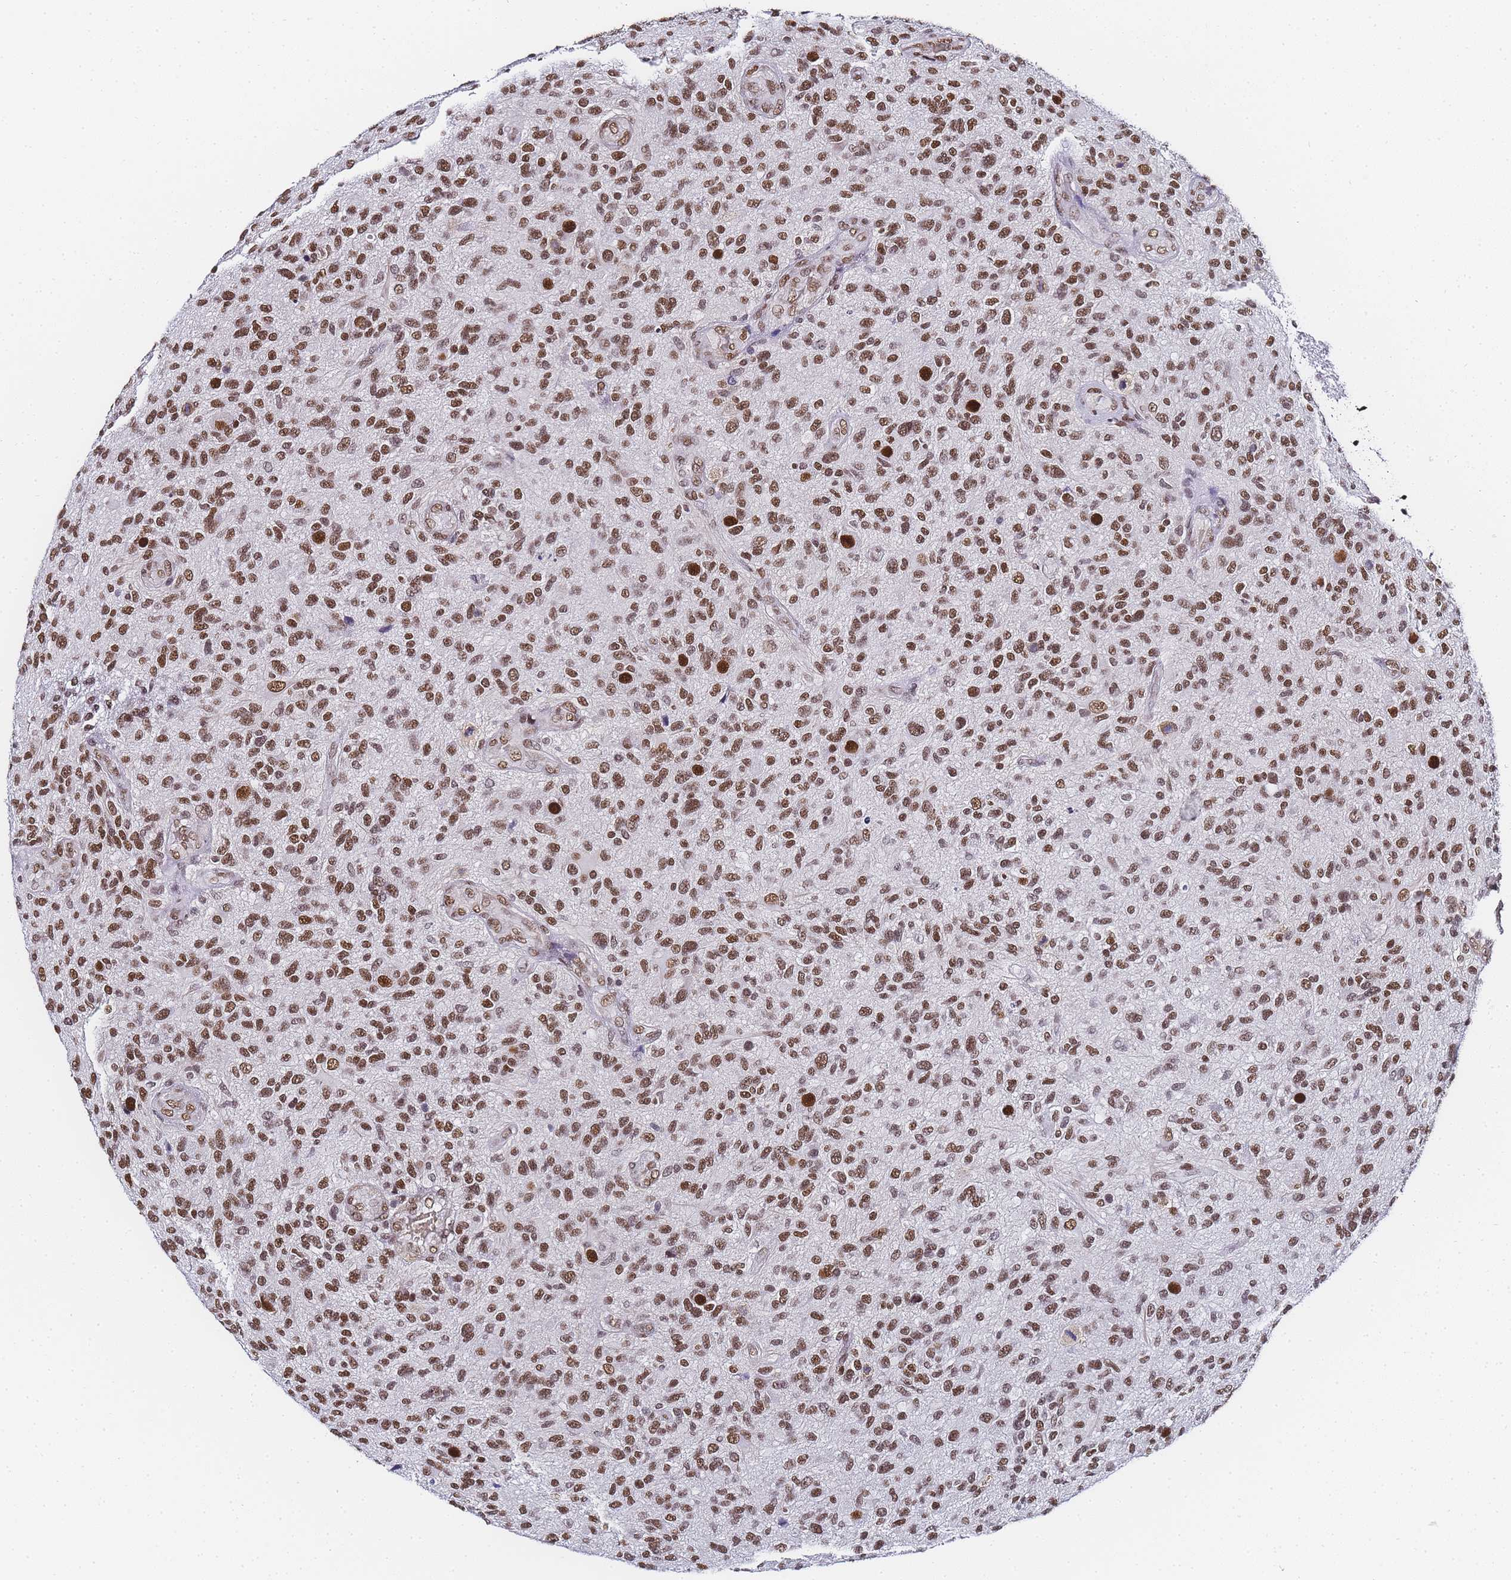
{"staining": {"intensity": "moderate", "quantity": ">75%", "location": "nuclear"}, "tissue": "glioma", "cell_type": "Tumor cells", "image_type": "cancer", "snomed": [{"axis": "morphology", "description": "Glioma, malignant, High grade"}, {"axis": "topography", "description": "Brain"}], "caption": "This image reveals immunohistochemistry staining of malignant glioma (high-grade), with medium moderate nuclear positivity in approximately >75% of tumor cells.", "gene": "POLR1A", "patient": {"sex": "male", "age": 47}}